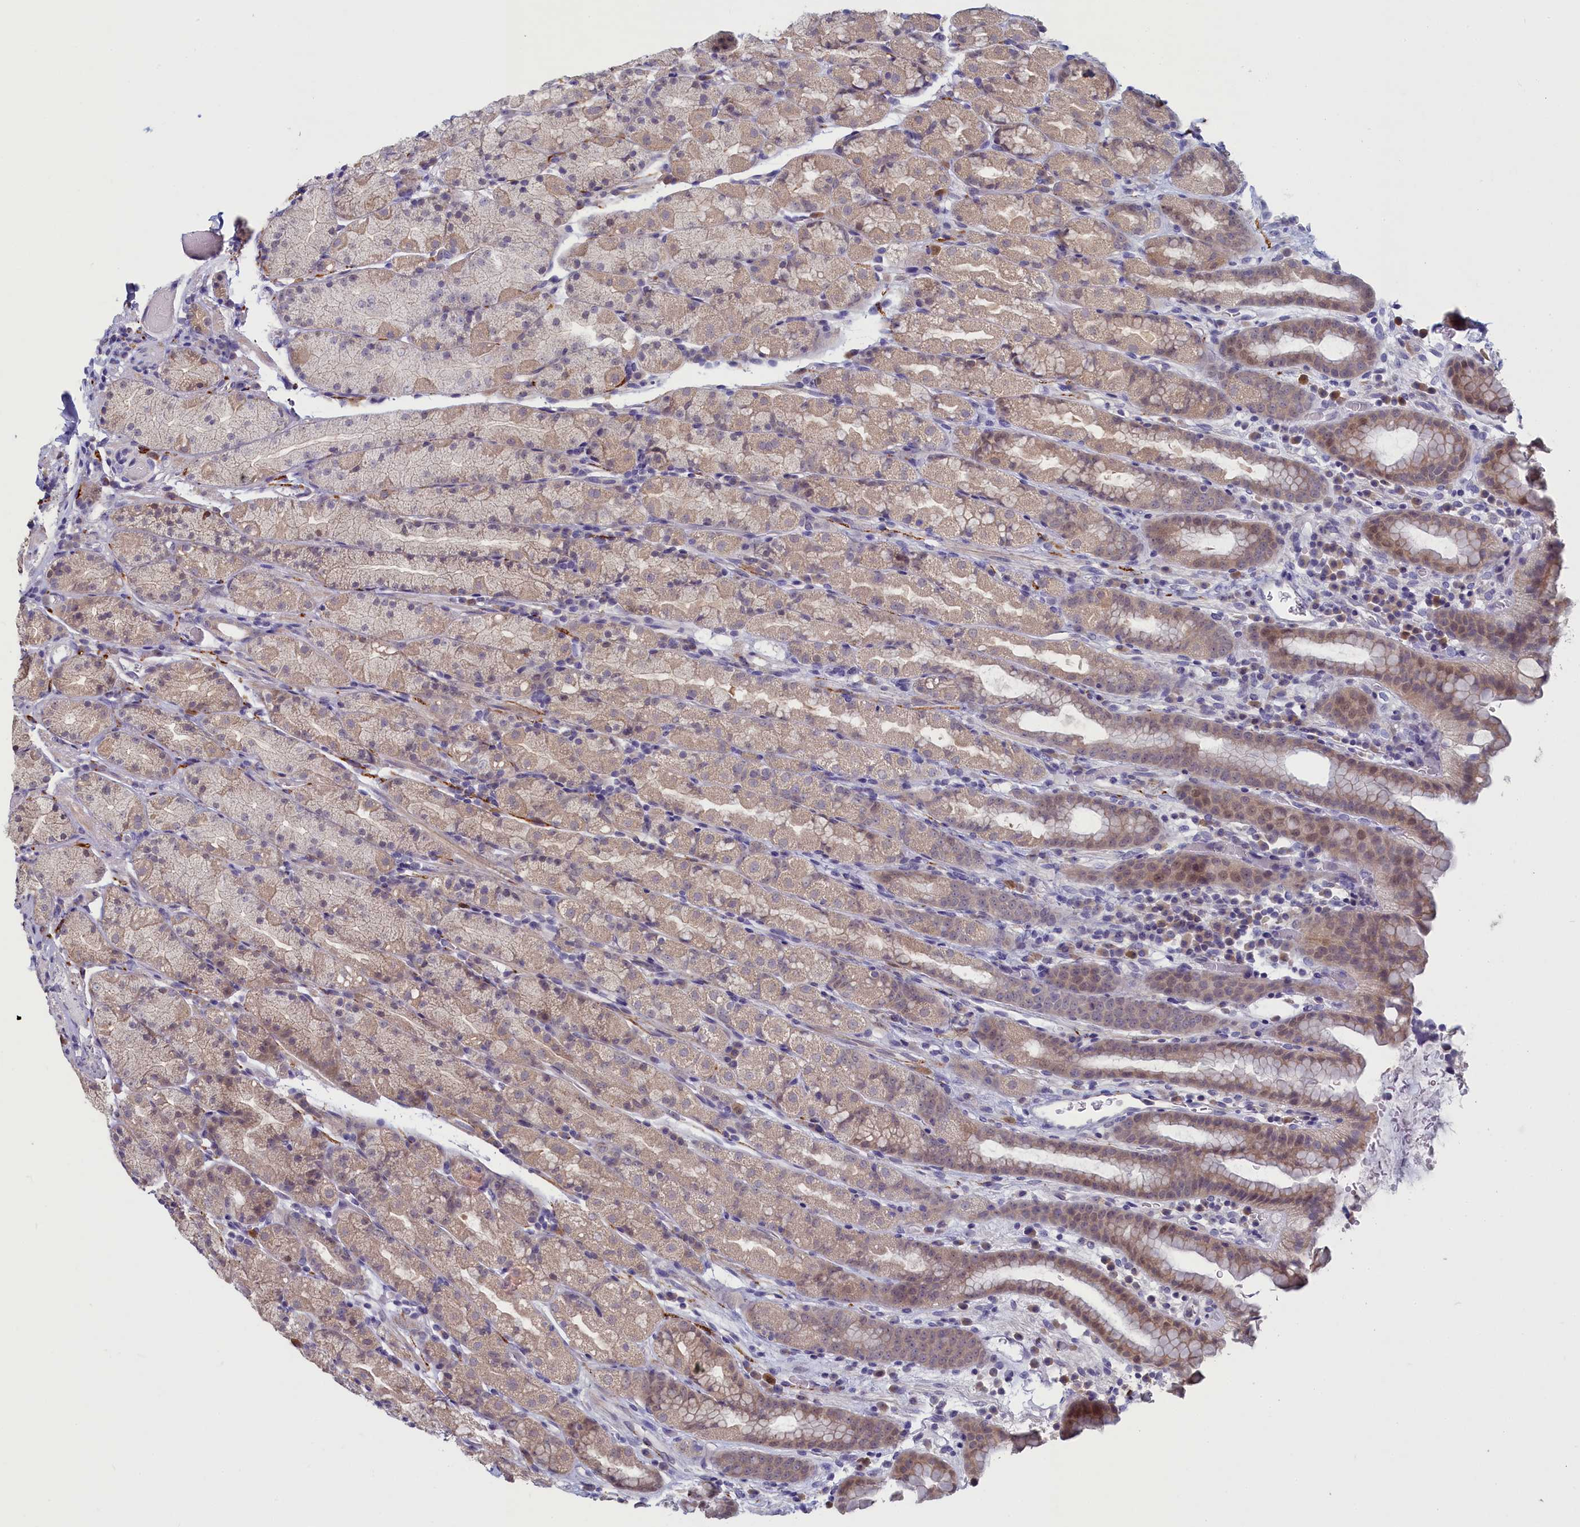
{"staining": {"intensity": "moderate", "quantity": ">75%", "location": "cytoplasmic/membranous,nuclear"}, "tissue": "stomach", "cell_type": "Glandular cells", "image_type": "normal", "snomed": [{"axis": "morphology", "description": "Normal tissue, NOS"}, {"axis": "topography", "description": "Stomach, upper"}, {"axis": "topography", "description": "Stomach, lower"}, {"axis": "topography", "description": "Small intestine"}], "caption": "Immunohistochemical staining of normal stomach reveals >75% levels of moderate cytoplasmic/membranous,nuclear protein expression in about >75% of glandular cells.", "gene": "UCHL3", "patient": {"sex": "male", "age": 68}}